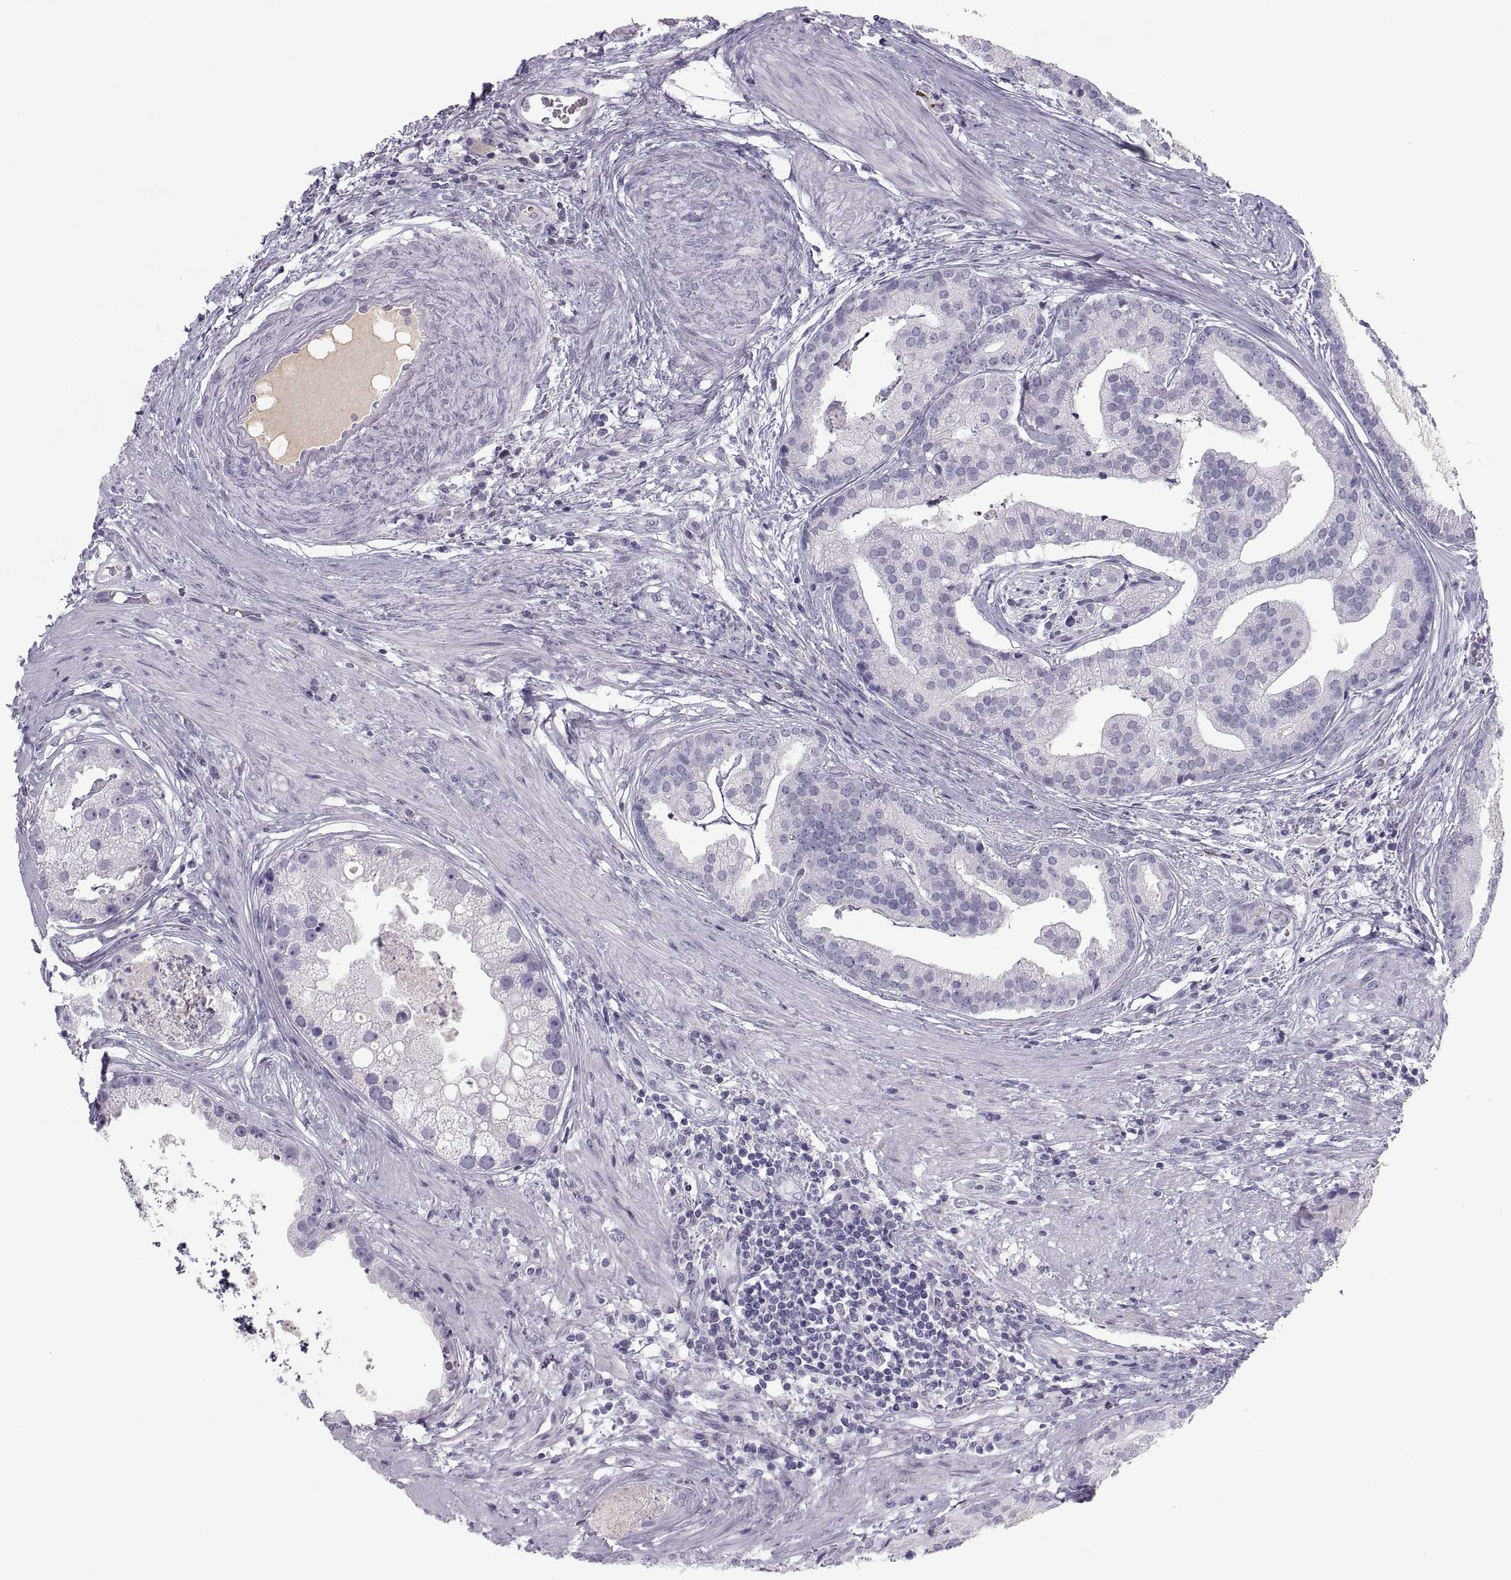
{"staining": {"intensity": "negative", "quantity": "none", "location": "none"}, "tissue": "prostate cancer", "cell_type": "Tumor cells", "image_type": "cancer", "snomed": [{"axis": "morphology", "description": "Adenocarcinoma, NOS"}, {"axis": "topography", "description": "Prostate and seminal vesicle, NOS"}, {"axis": "topography", "description": "Prostate"}], "caption": "Photomicrograph shows no protein staining in tumor cells of prostate cancer (adenocarcinoma) tissue.", "gene": "MAGEB2", "patient": {"sex": "male", "age": 44}}